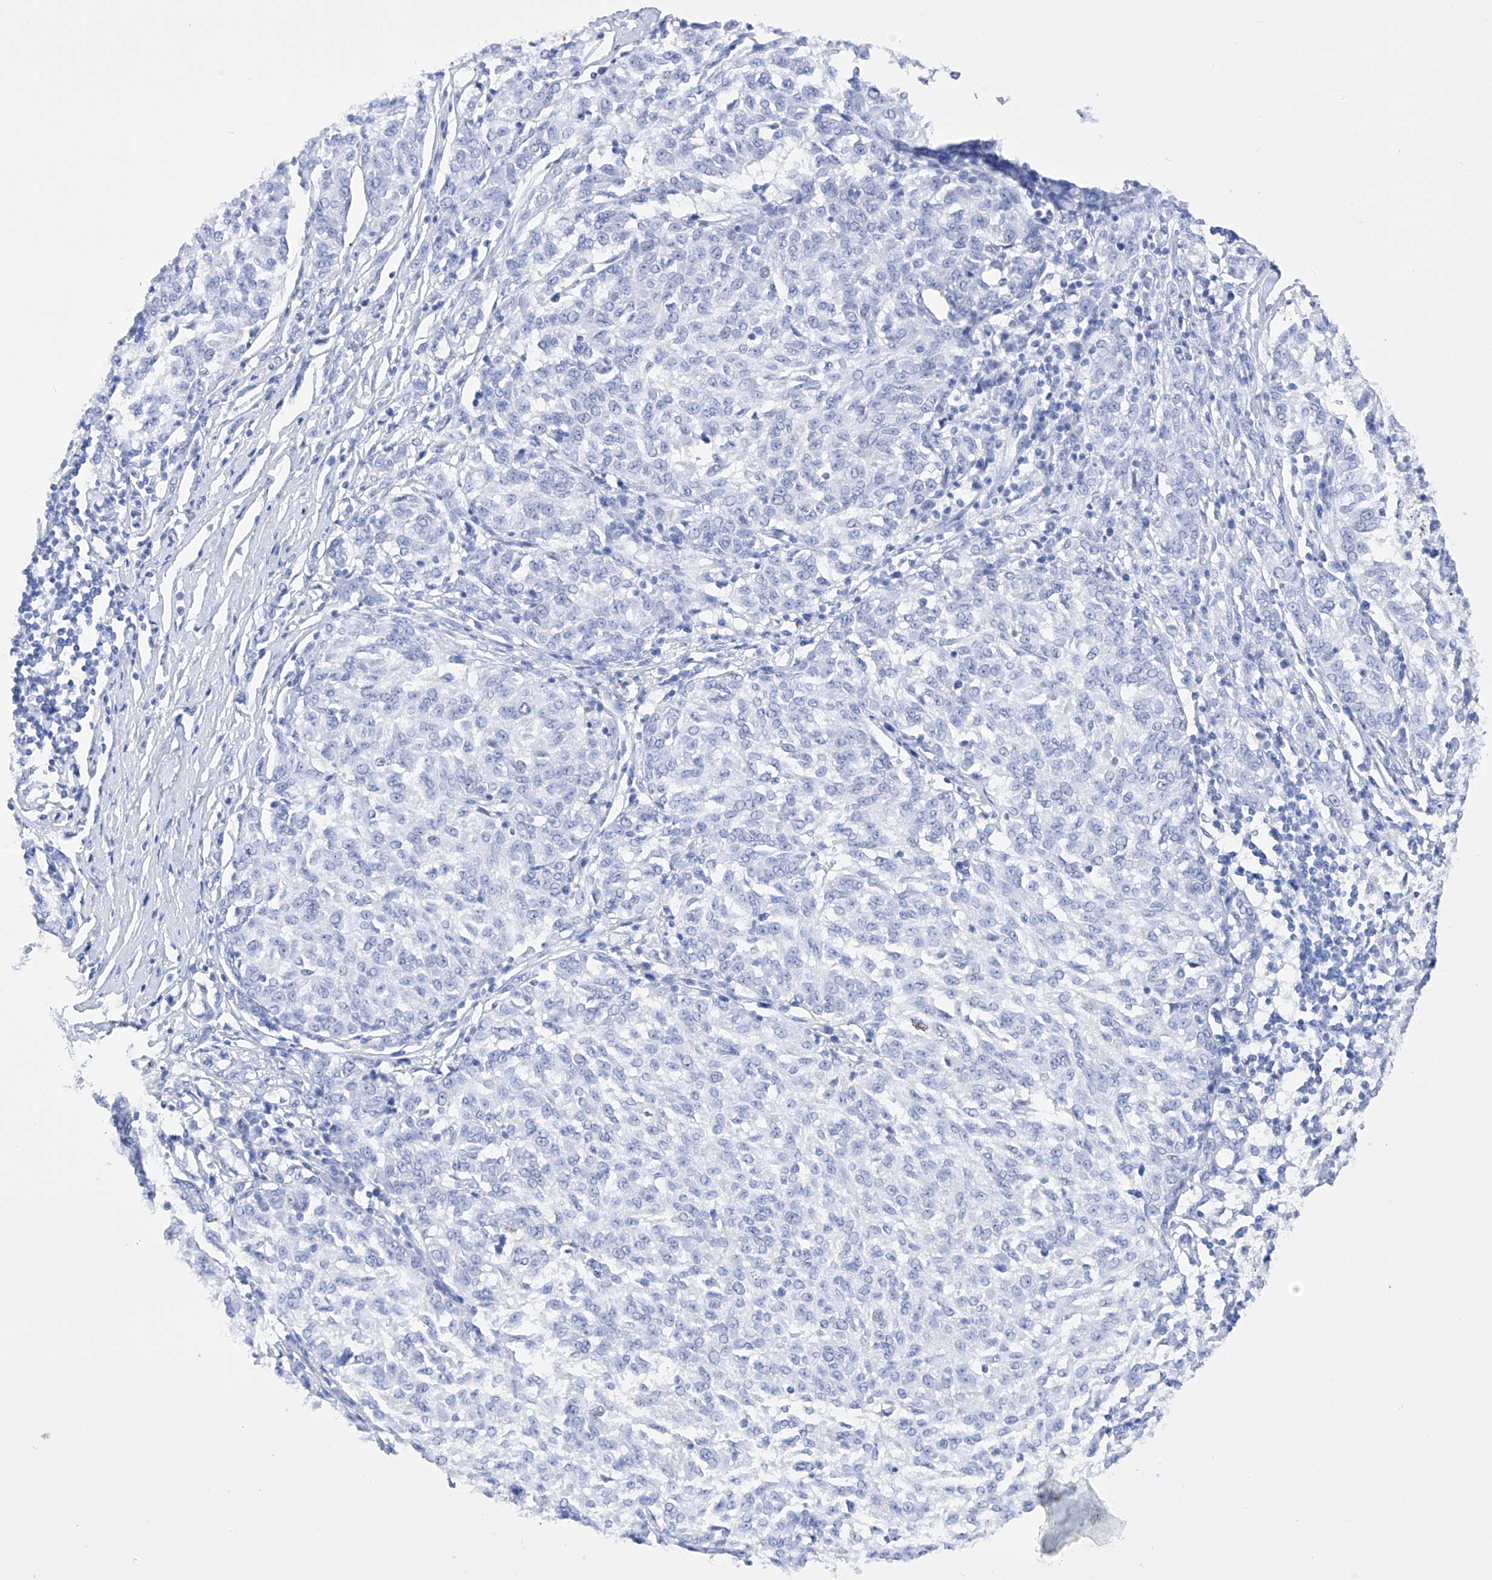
{"staining": {"intensity": "negative", "quantity": "none", "location": "none"}, "tissue": "melanoma", "cell_type": "Tumor cells", "image_type": "cancer", "snomed": [{"axis": "morphology", "description": "Malignant melanoma, NOS"}, {"axis": "topography", "description": "Skin"}], "caption": "This image is of malignant melanoma stained with IHC to label a protein in brown with the nuclei are counter-stained blue. There is no staining in tumor cells.", "gene": "FLG", "patient": {"sex": "female", "age": 72}}